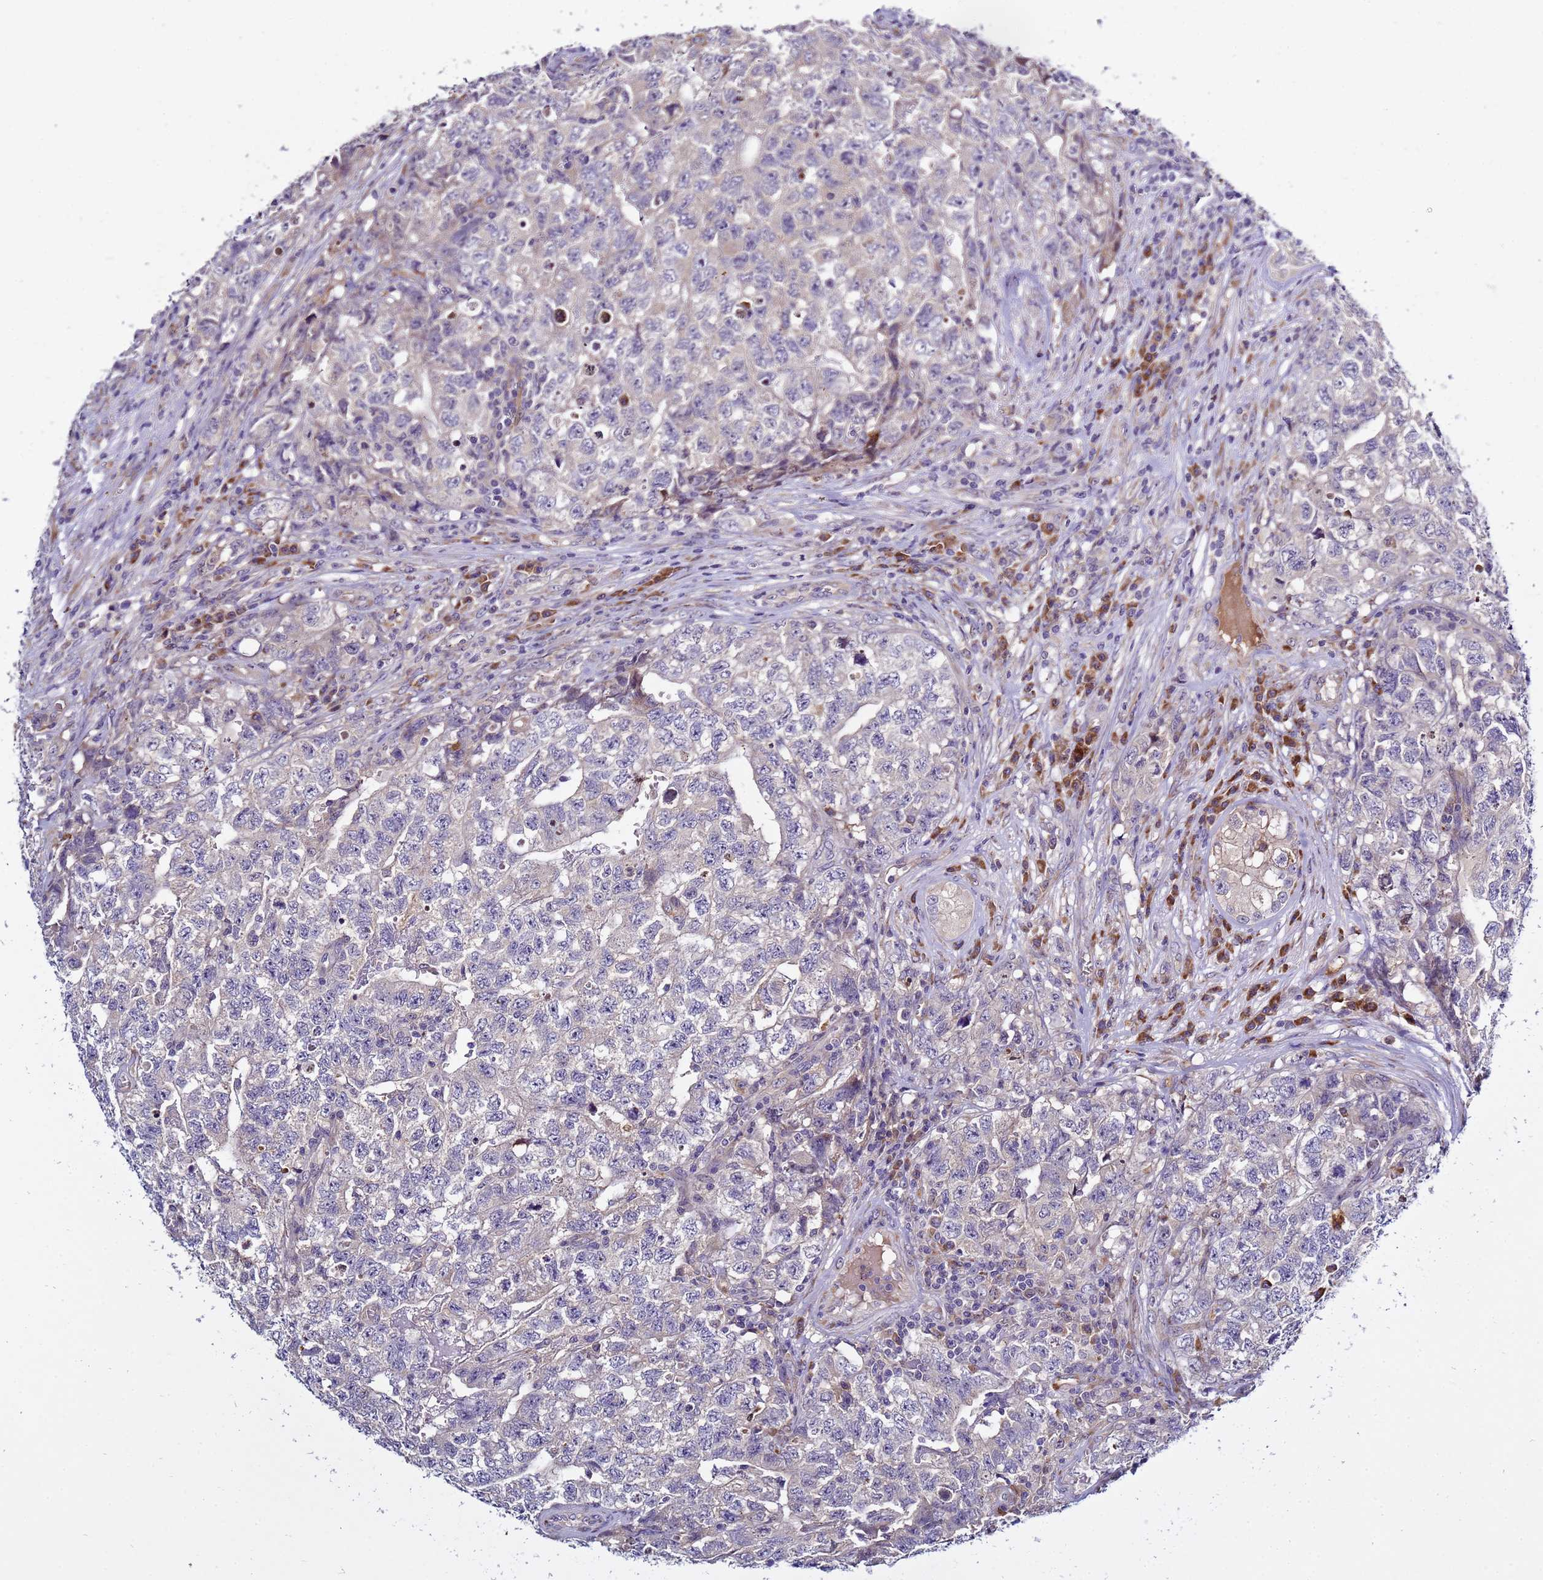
{"staining": {"intensity": "negative", "quantity": "none", "location": "none"}, "tissue": "testis cancer", "cell_type": "Tumor cells", "image_type": "cancer", "snomed": [{"axis": "morphology", "description": "Carcinoma, Embryonal, NOS"}, {"axis": "topography", "description": "Testis"}], "caption": "This micrograph is of testis cancer stained with immunohistochemistry (IHC) to label a protein in brown with the nuclei are counter-stained blue. There is no positivity in tumor cells.", "gene": "NOL8", "patient": {"sex": "male", "age": 31}}